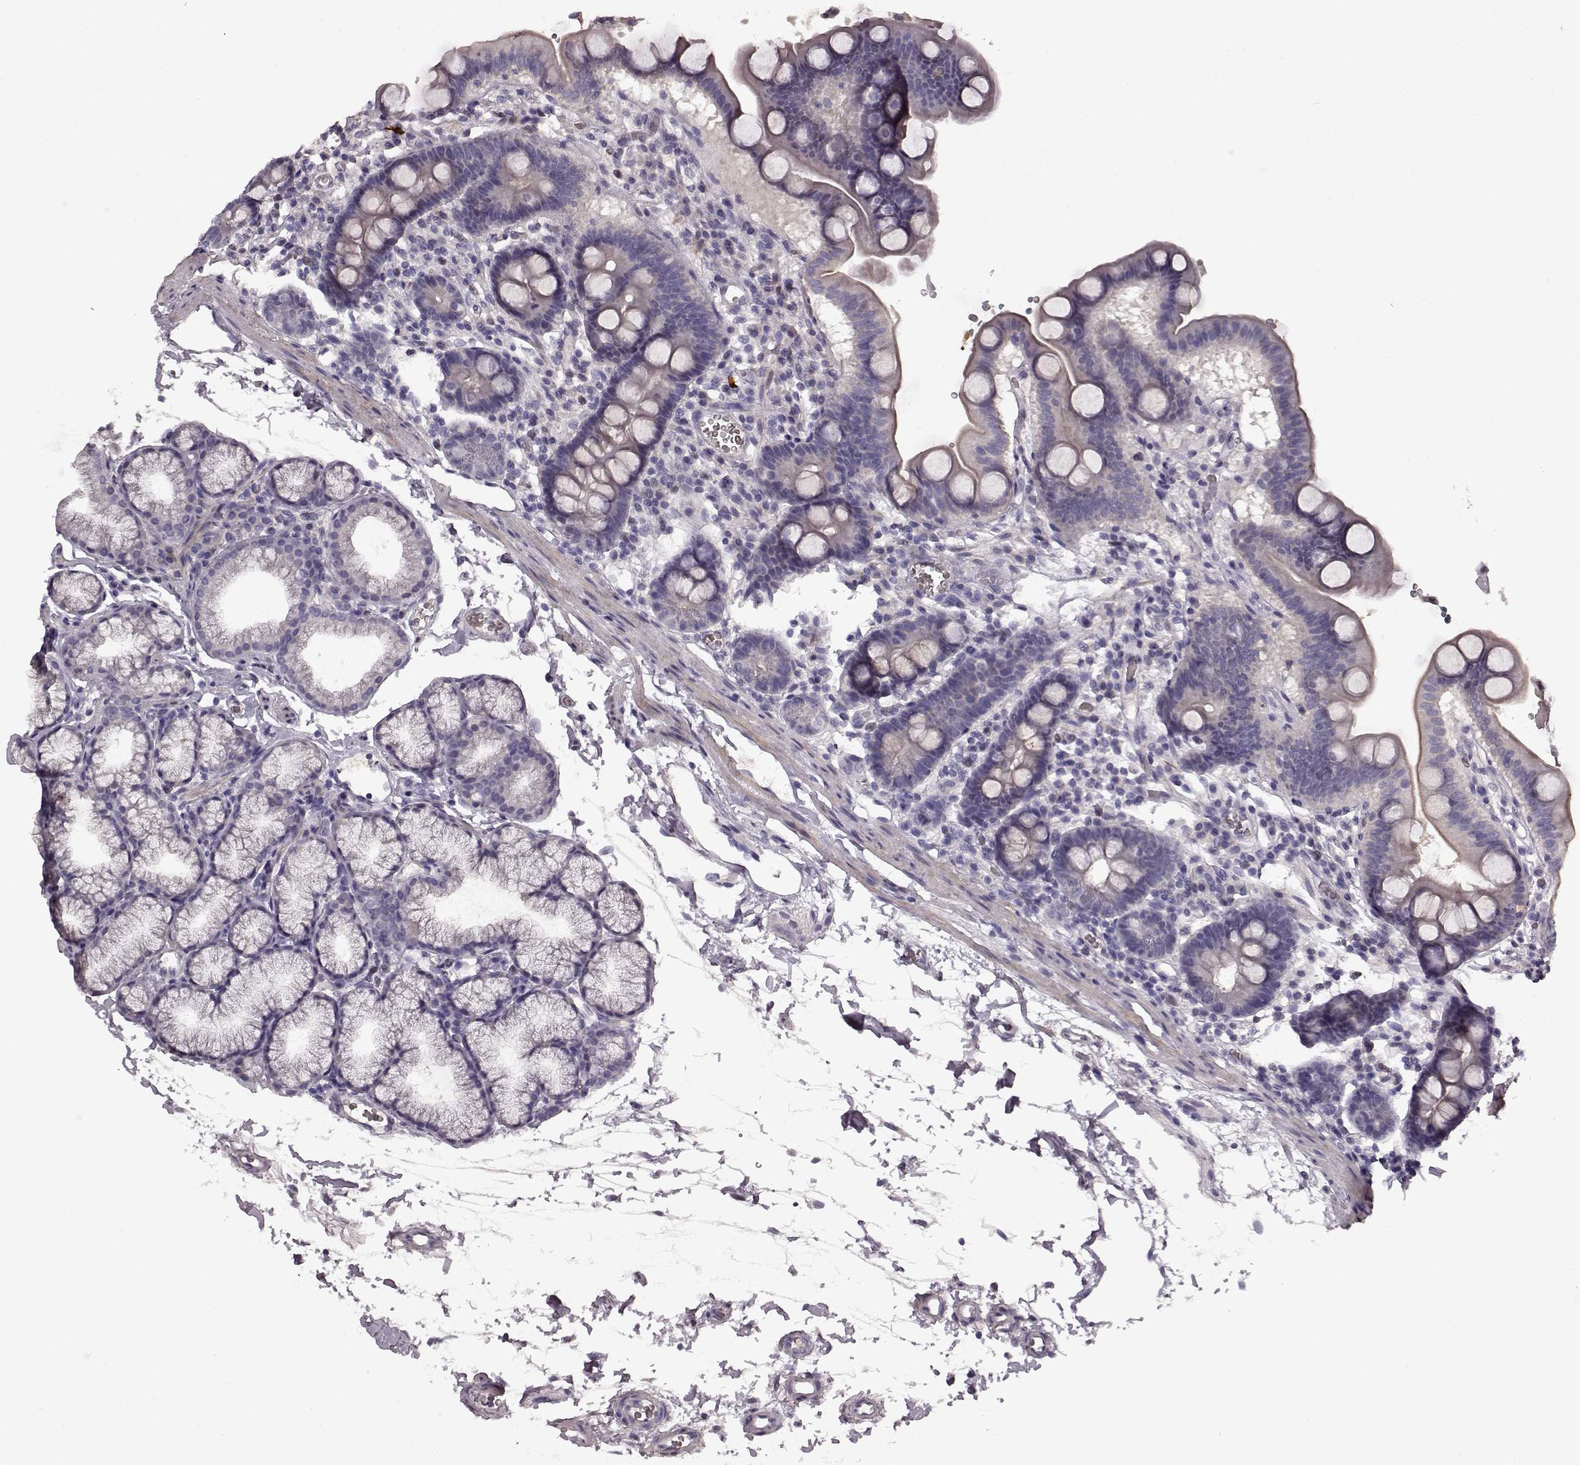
{"staining": {"intensity": "weak", "quantity": "<25%", "location": "cytoplasmic/membranous"}, "tissue": "duodenum", "cell_type": "Glandular cells", "image_type": "normal", "snomed": [{"axis": "morphology", "description": "Normal tissue, NOS"}, {"axis": "topography", "description": "Duodenum"}], "caption": "Glandular cells show no significant protein staining in benign duodenum.", "gene": "CNGA3", "patient": {"sex": "male", "age": 59}}